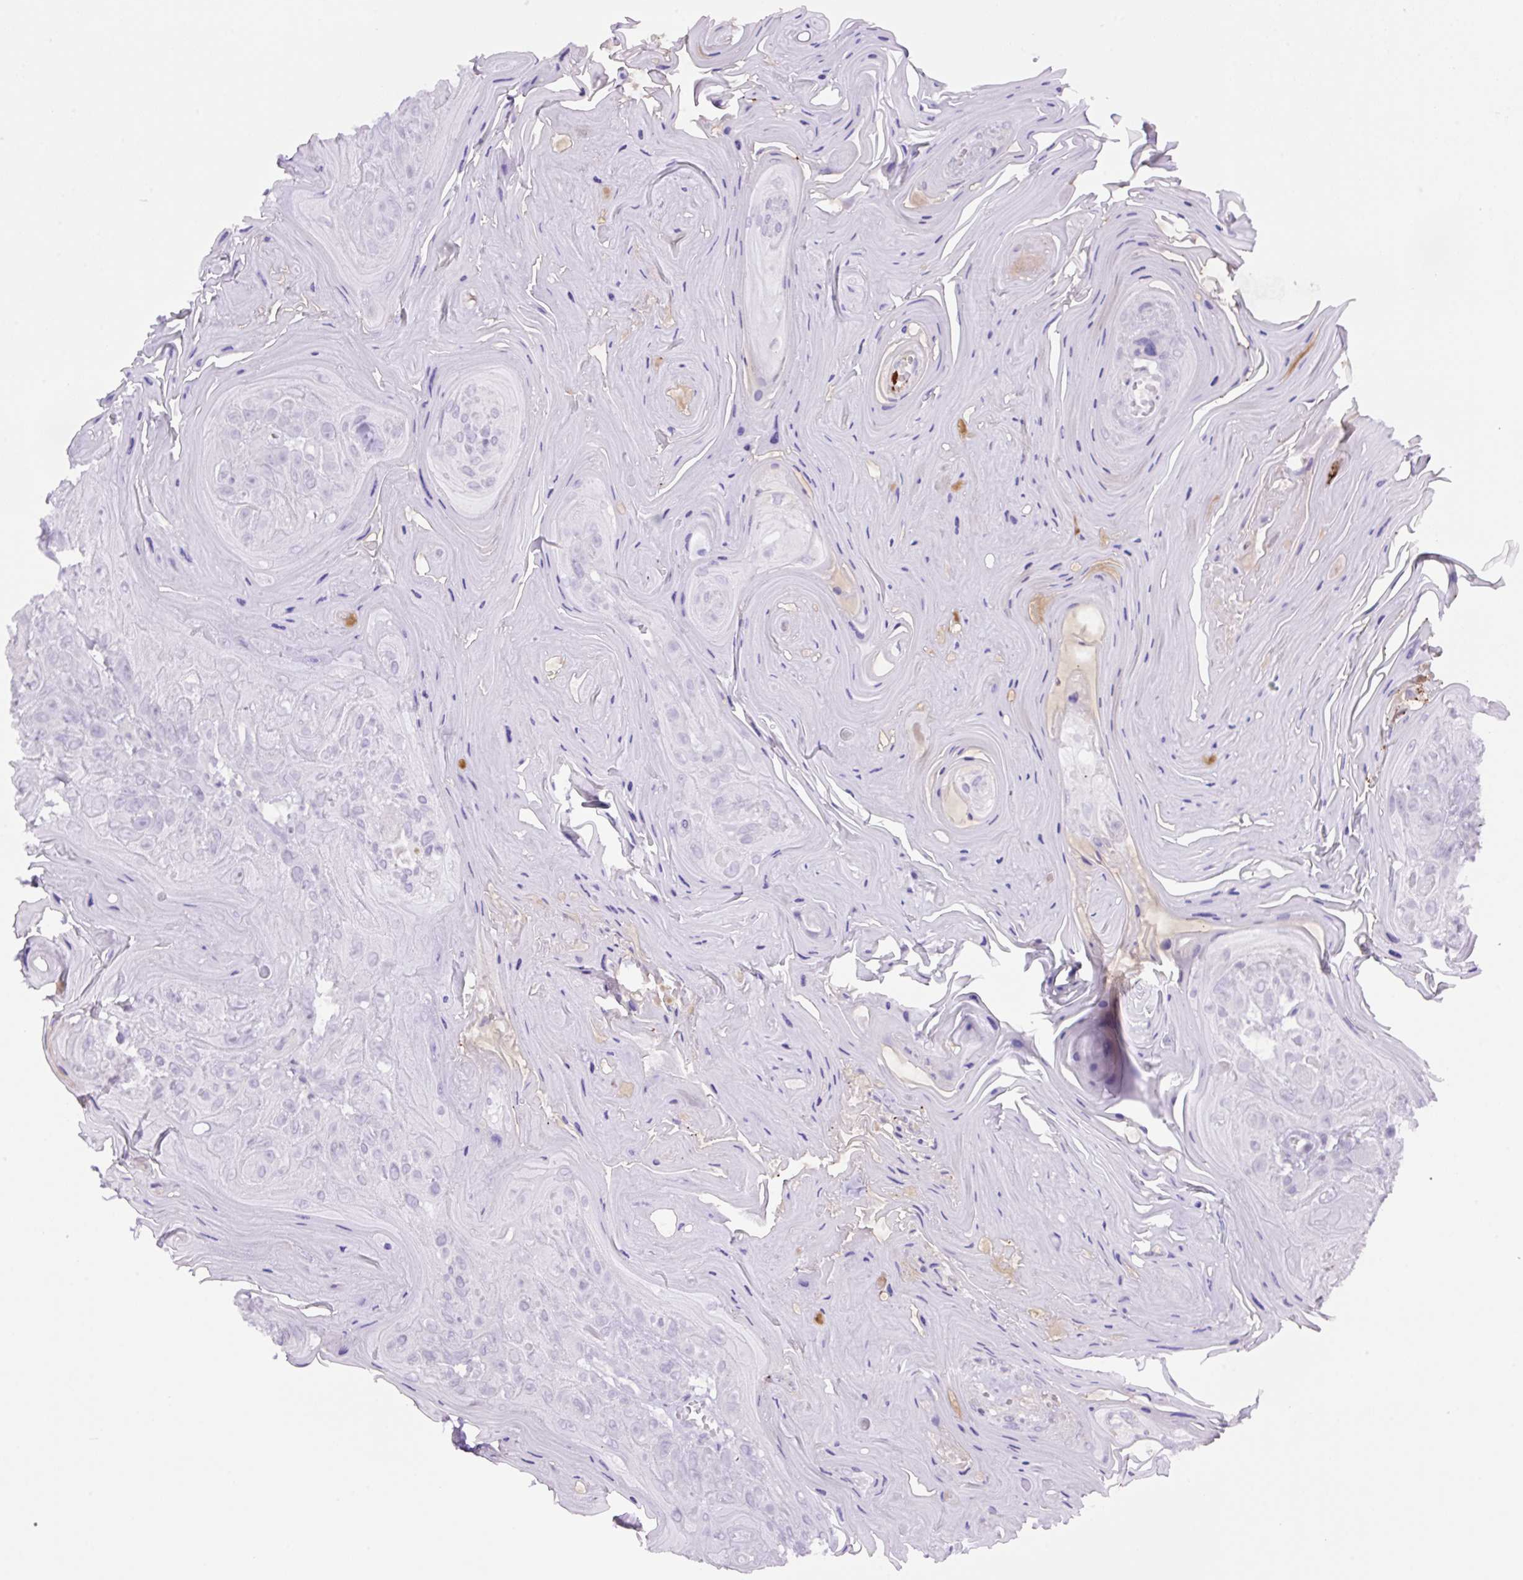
{"staining": {"intensity": "negative", "quantity": "none", "location": "none"}, "tissue": "head and neck cancer", "cell_type": "Tumor cells", "image_type": "cancer", "snomed": [{"axis": "morphology", "description": "Squamous cell carcinoma, NOS"}, {"axis": "topography", "description": "Head-Neck"}], "caption": "IHC of human head and neck cancer (squamous cell carcinoma) exhibits no expression in tumor cells.", "gene": "MFSD3", "patient": {"sex": "female", "age": 59}}